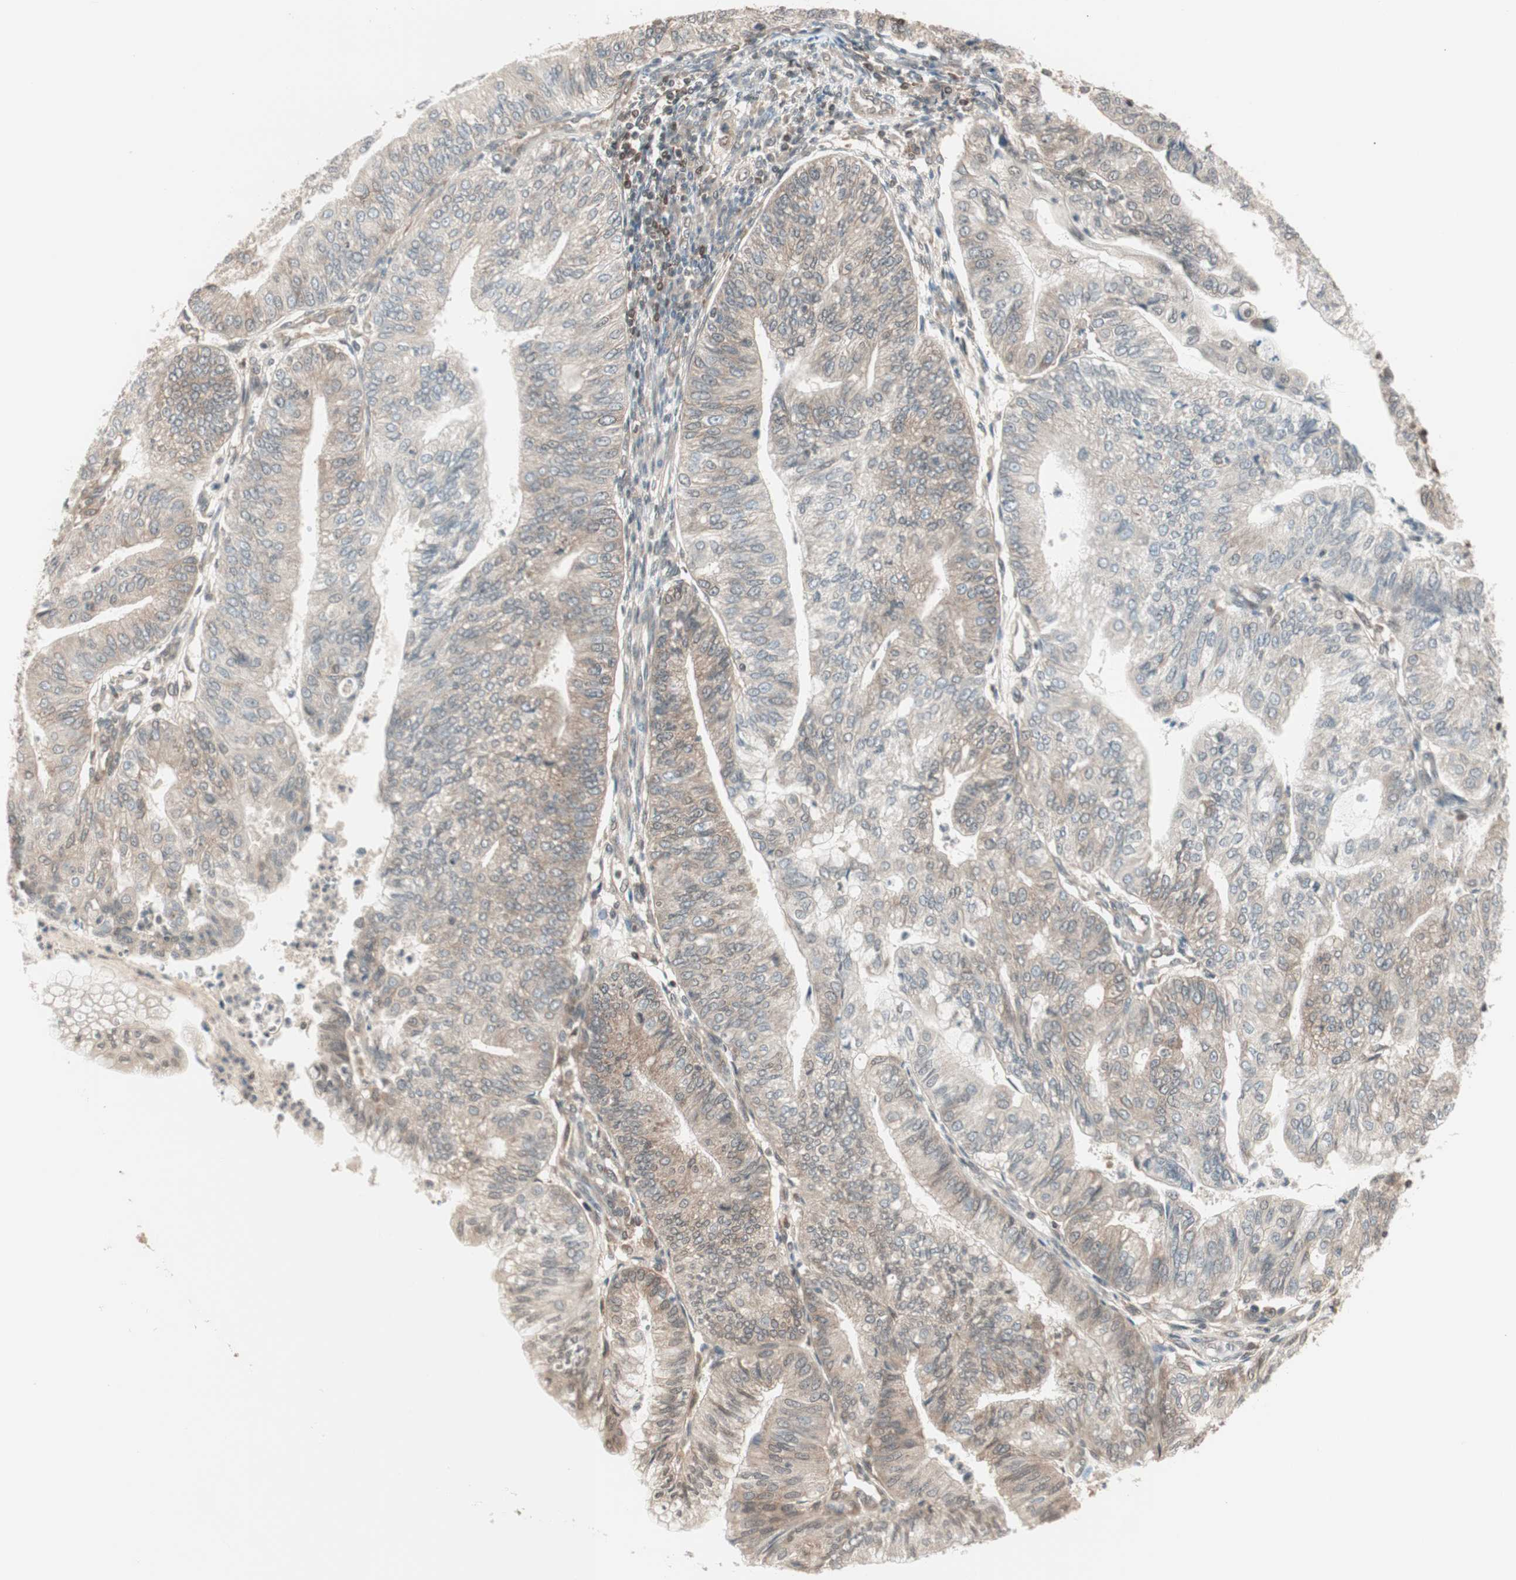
{"staining": {"intensity": "weak", "quantity": "25%-75%", "location": "cytoplasmic/membranous"}, "tissue": "endometrial cancer", "cell_type": "Tumor cells", "image_type": "cancer", "snomed": [{"axis": "morphology", "description": "Adenocarcinoma, NOS"}, {"axis": "topography", "description": "Endometrium"}], "caption": "Protein staining of endometrial cancer tissue shows weak cytoplasmic/membranous staining in approximately 25%-75% of tumor cells.", "gene": "UBE2I", "patient": {"sex": "female", "age": 59}}